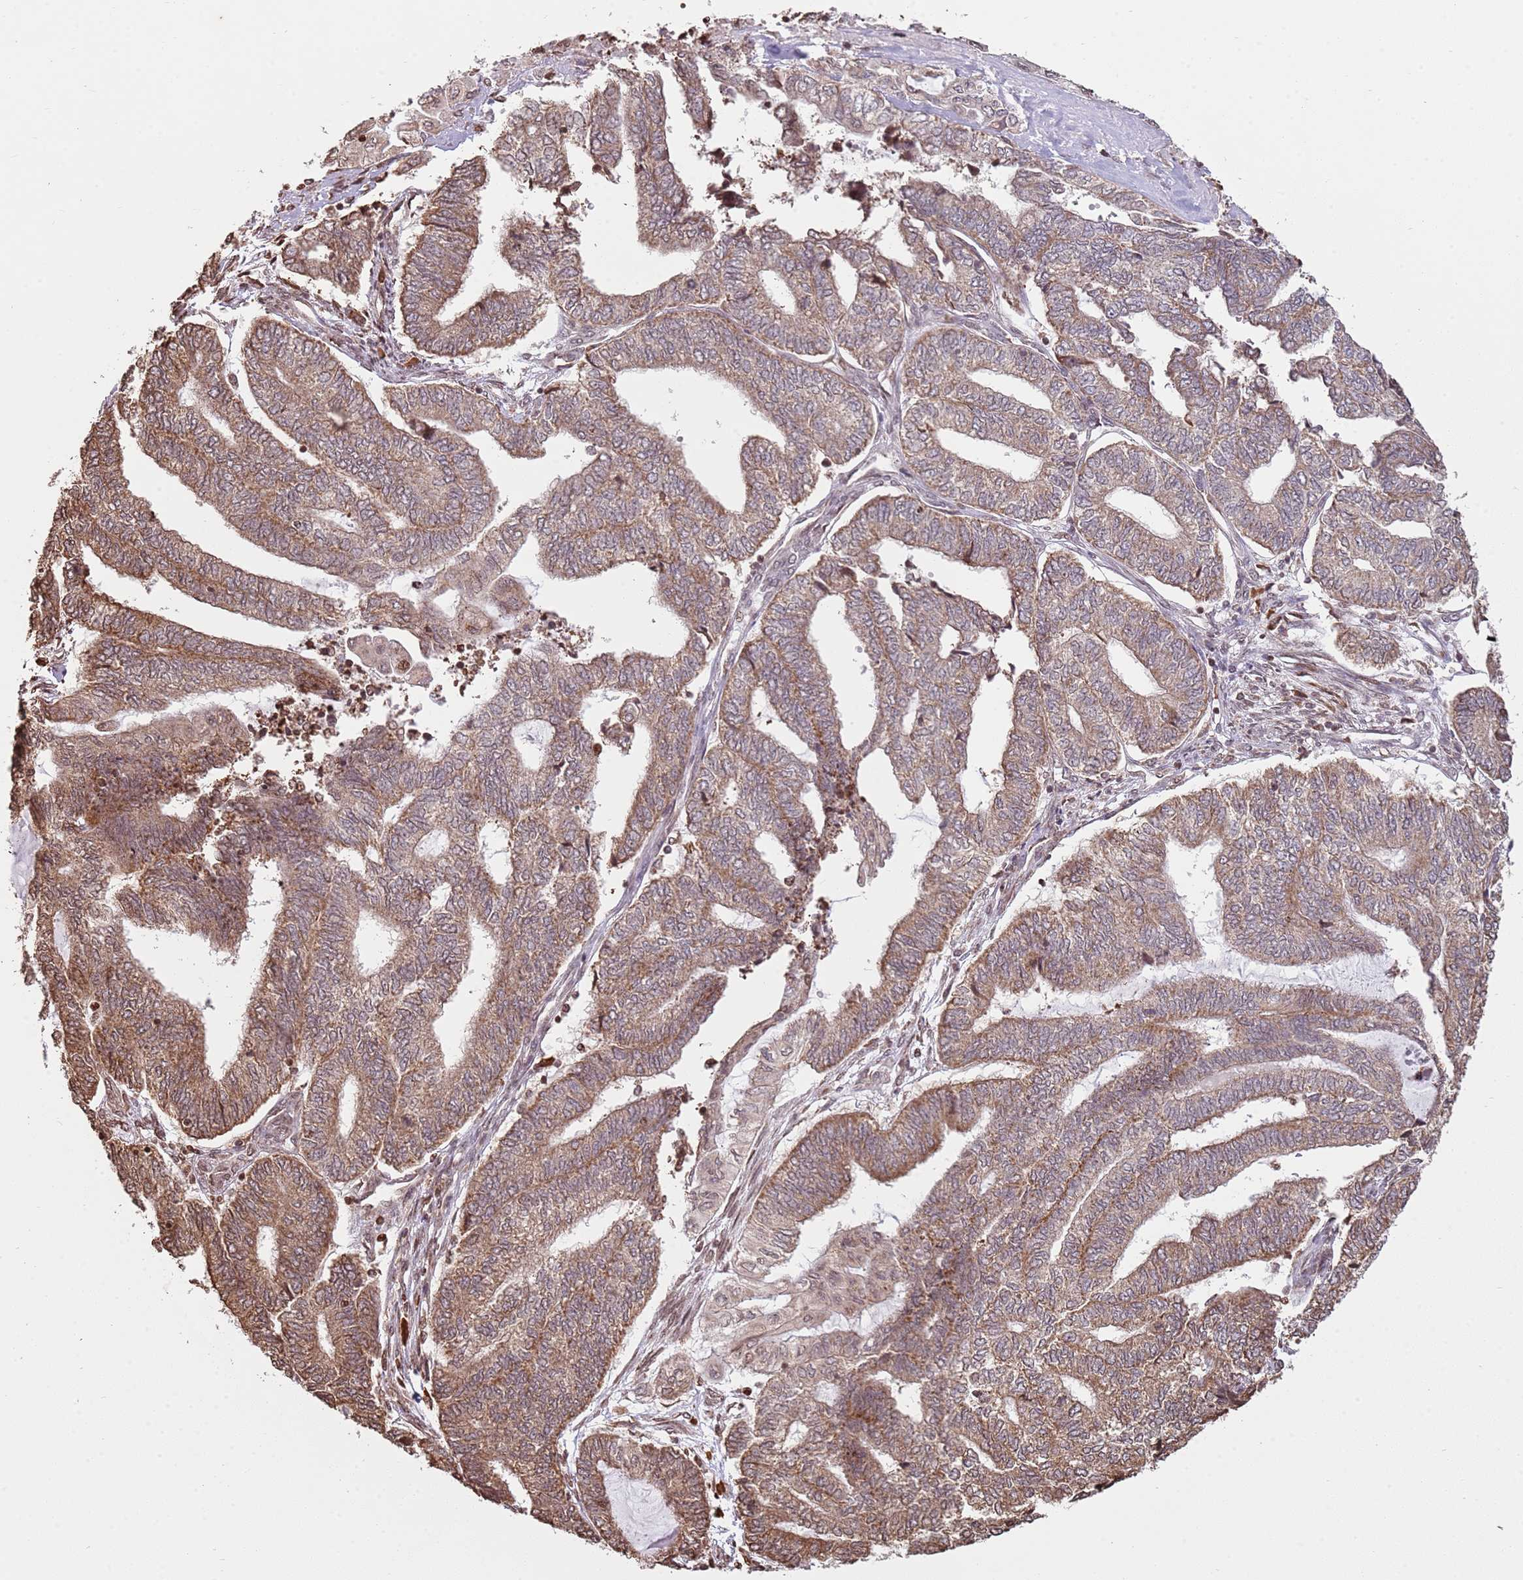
{"staining": {"intensity": "moderate", "quantity": ">75%", "location": "cytoplasmic/membranous"}, "tissue": "endometrial cancer", "cell_type": "Tumor cells", "image_type": "cancer", "snomed": [{"axis": "morphology", "description": "Adenocarcinoma, NOS"}, {"axis": "topography", "description": "Uterus"}, {"axis": "topography", "description": "Endometrium"}], "caption": "The micrograph shows a brown stain indicating the presence of a protein in the cytoplasmic/membranous of tumor cells in endometrial cancer (adenocarcinoma).", "gene": "SCAF1", "patient": {"sex": "female", "age": 70}}